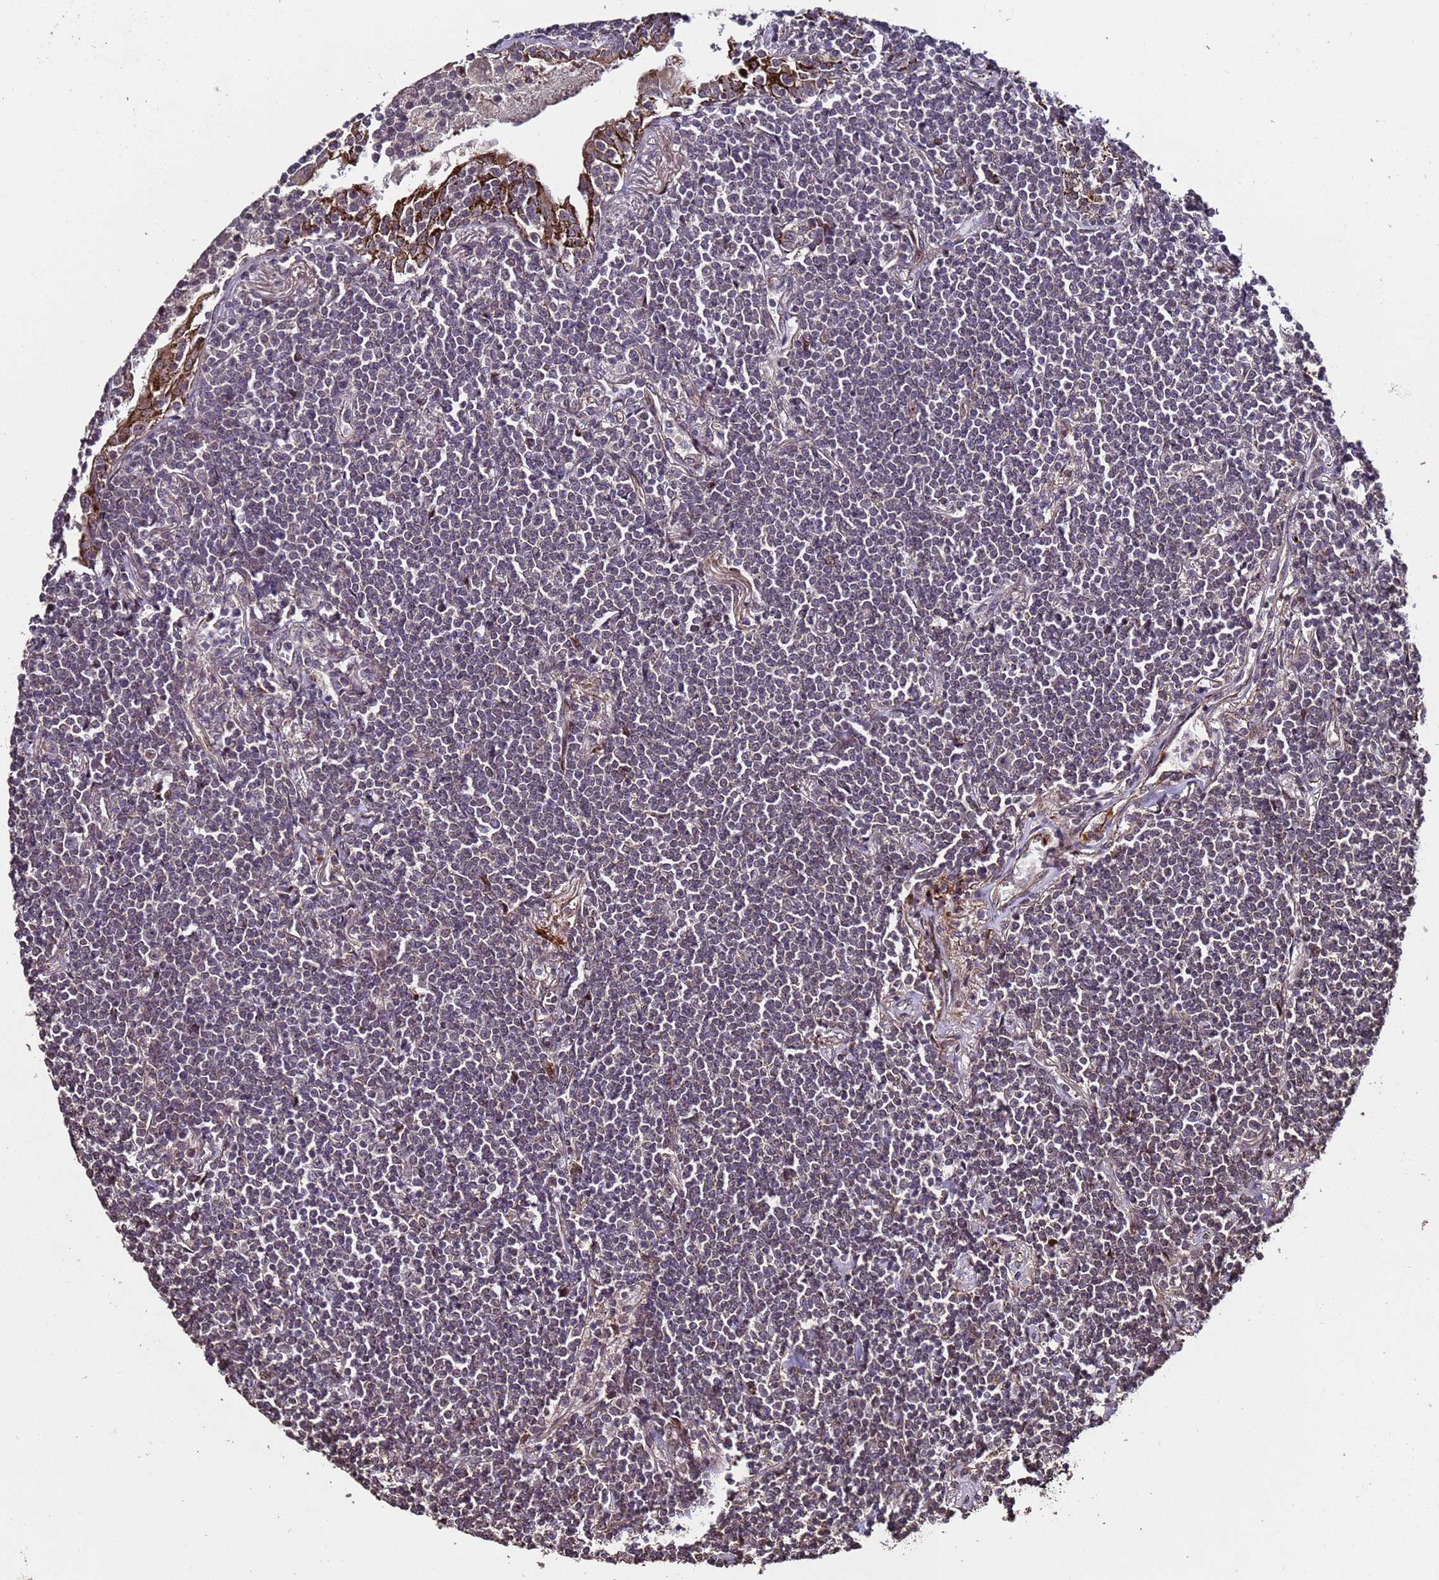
{"staining": {"intensity": "negative", "quantity": "none", "location": "none"}, "tissue": "lymphoma", "cell_type": "Tumor cells", "image_type": "cancer", "snomed": [{"axis": "morphology", "description": "Malignant lymphoma, non-Hodgkin's type, Low grade"}, {"axis": "topography", "description": "Lung"}], "caption": "A high-resolution image shows immunohistochemistry (IHC) staining of lymphoma, which displays no significant expression in tumor cells.", "gene": "PRODH", "patient": {"sex": "female", "age": 71}}